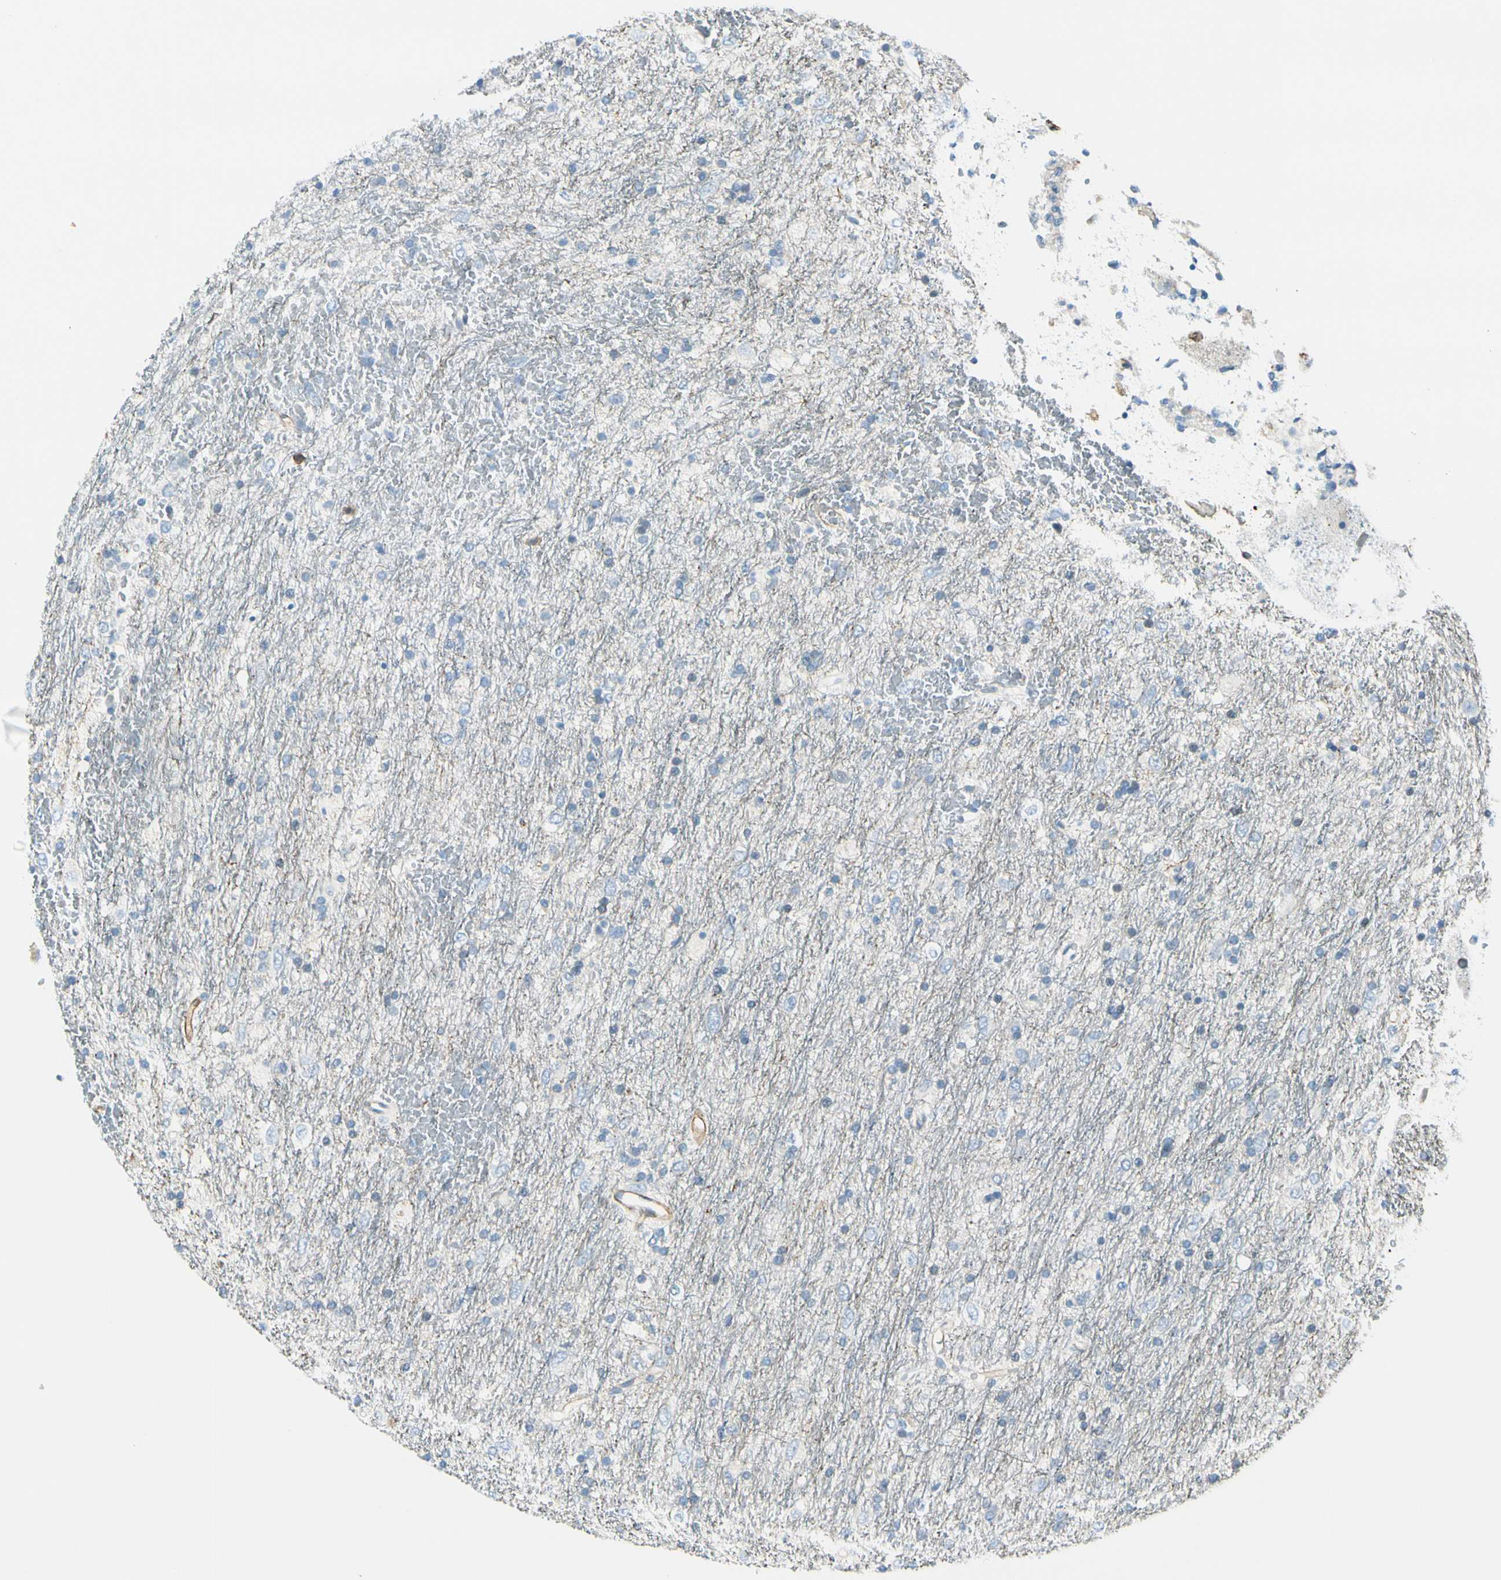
{"staining": {"intensity": "negative", "quantity": "none", "location": "none"}, "tissue": "glioma", "cell_type": "Tumor cells", "image_type": "cancer", "snomed": [{"axis": "morphology", "description": "Glioma, malignant, Low grade"}, {"axis": "topography", "description": "Brain"}], "caption": "Image shows no protein staining in tumor cells of malignant glioma (low-grade) tissue. Brightfield microscopy of IHC stained with DAB (3,3'-diaminobenzidine) (brown) and hematoxylin (blue), captured at high magnification.", "gene": "CD93", "patient": {"sex": "male", "age": 77}}